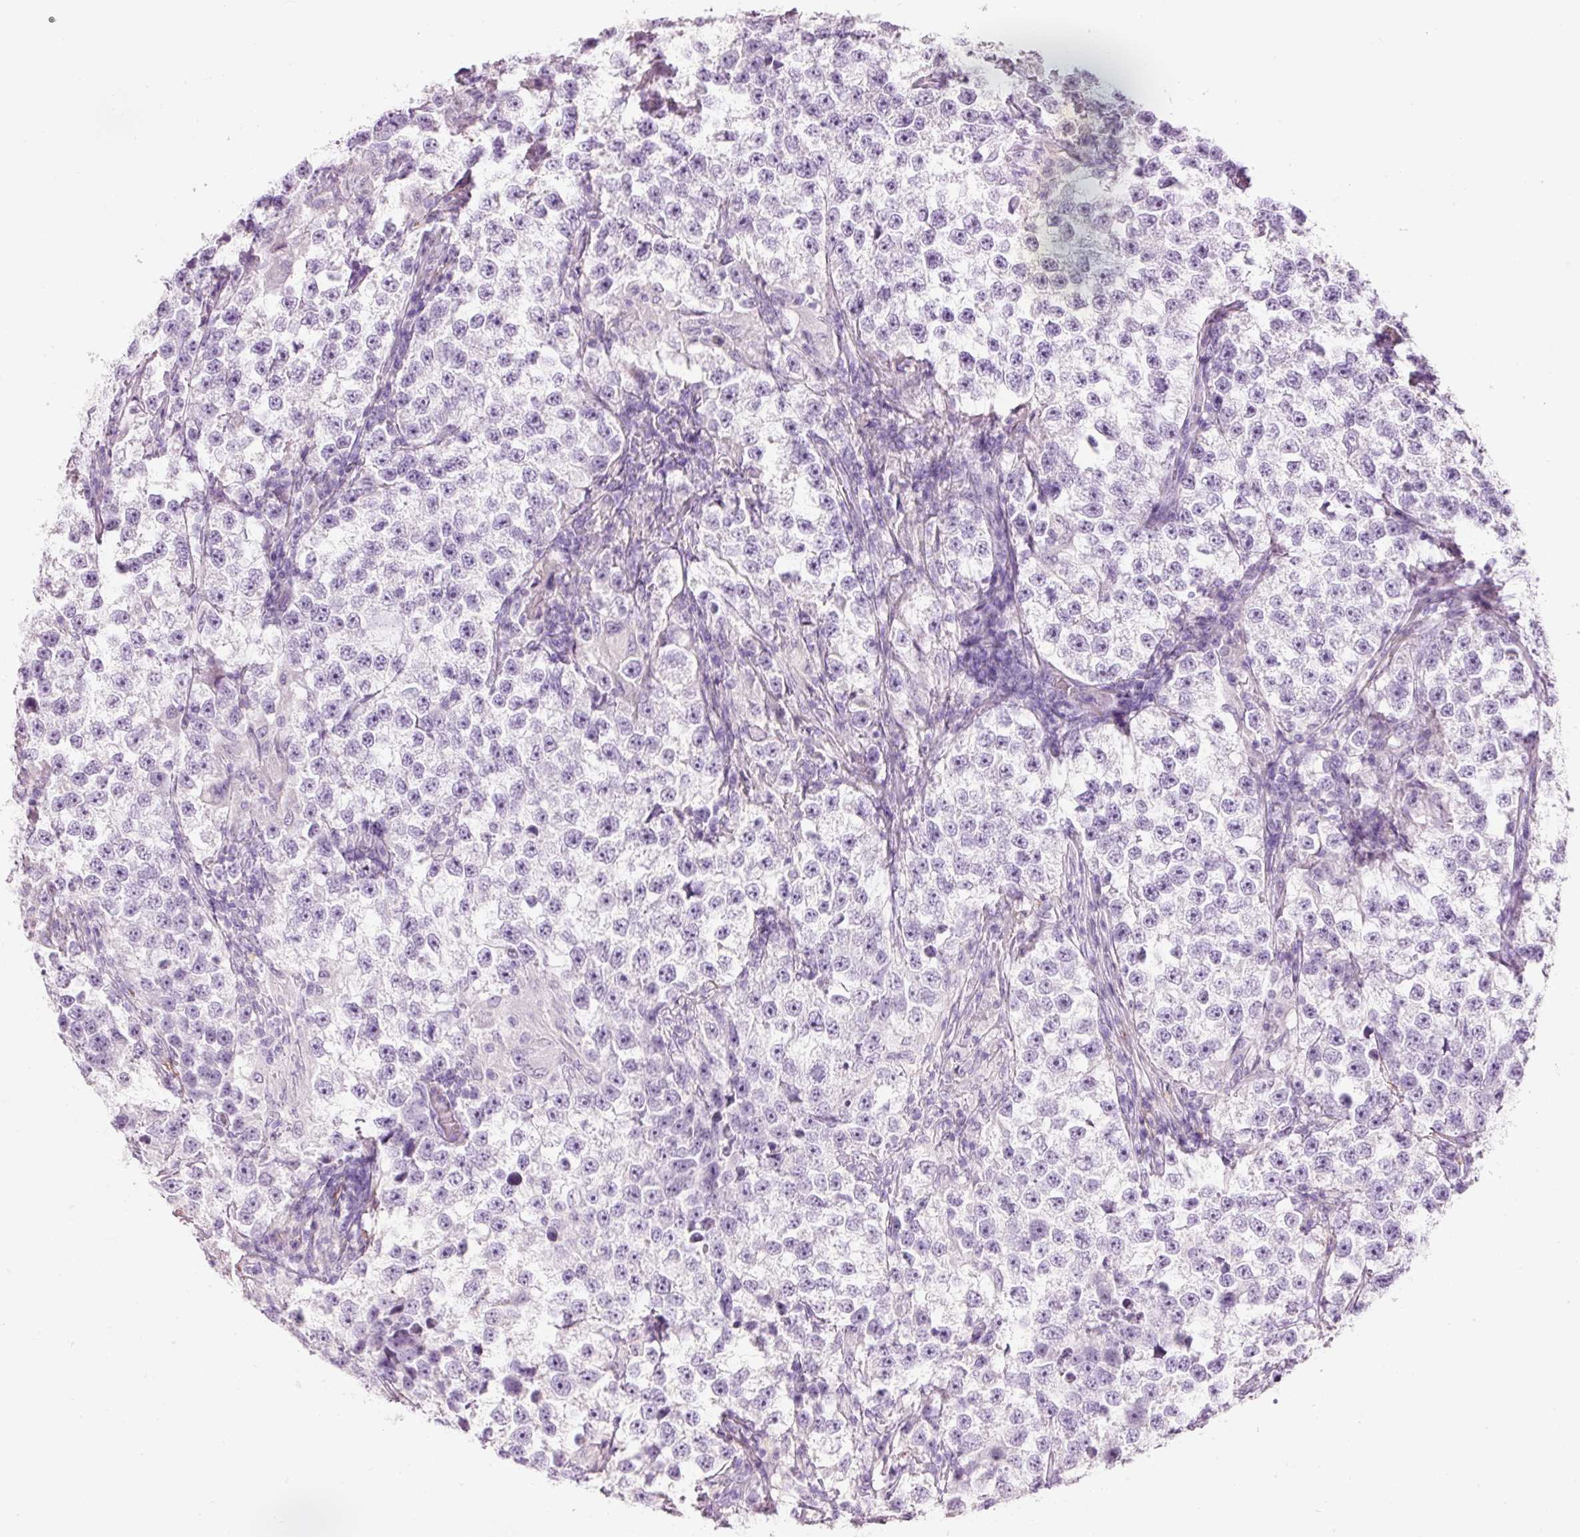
{"staining": {"intensity": "negative", "quantity": "none", "location": "none"}, "tissue": "testis cancer", "cell_type": "Tumor cells", "image_type": "cancer", "snomed": [{"axis": "morphology", "description": "Seminoma, NOS"}, {"axis": "topography", "description": "Testis"}], "caption": "Immunohistochemistry (IHC) histopathology image of neoplastic tissue: seminoma (testis) stained with DAB (3,3'-diaminobenzidine) displays no significant protein positivity in tumor cells.", "gene": "MFAP4", "patient": {"sex": "male", "age": 46}}